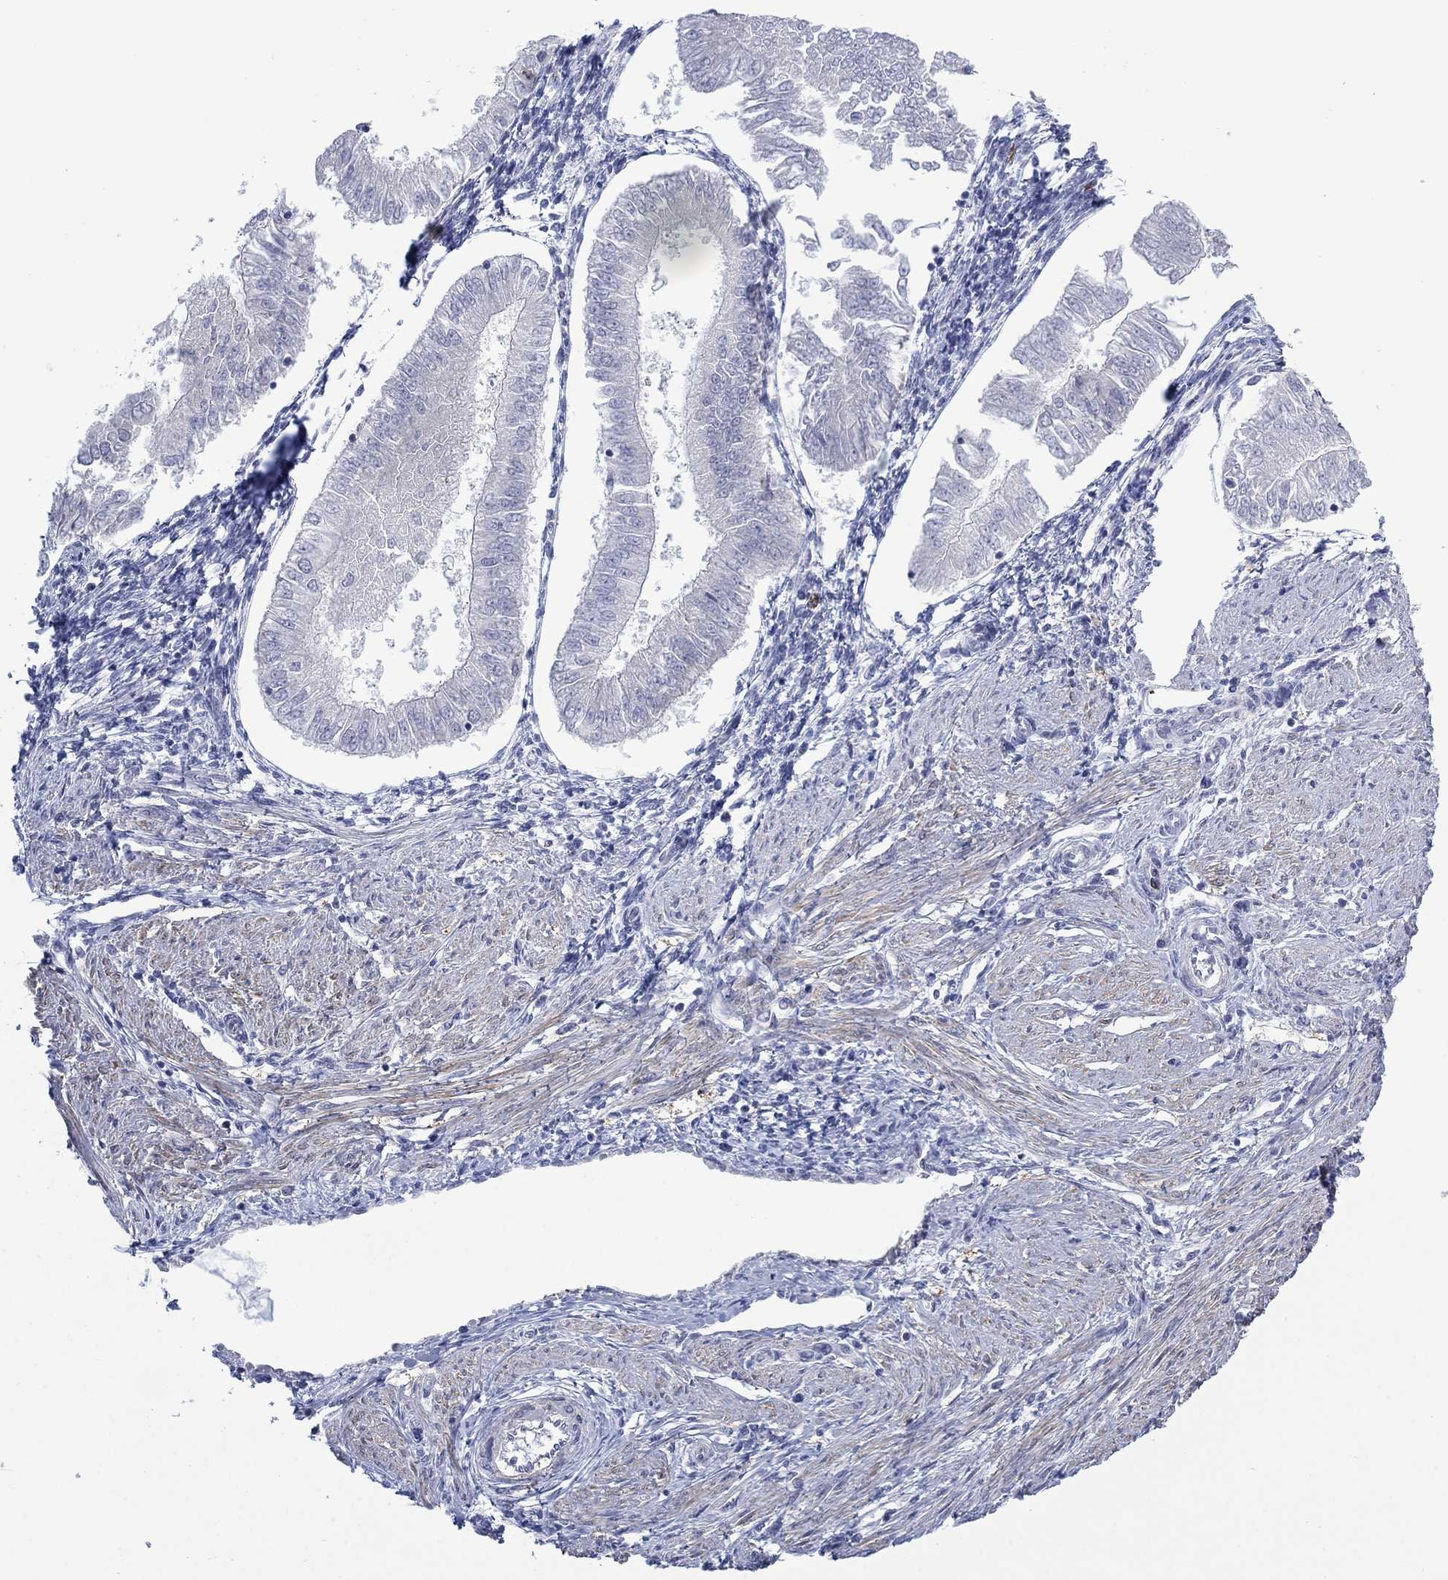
{"staining": {"intensity": "negative", "quantity": "none", "location": "none"}, "tissue": "endometrial cancer", "cell_type": "Tumor cells", "image_type": "cancer", "snomed": [{"axis": "morphology", "description": "Adenocarcinoma, NOS"}, {"axis": "topography", "description": "Endometrium"}], "caption": "IHC photomicrograph of neoplastic tissue: endometrial adenocarcinoma stained with DAB (3,3'-diaminobenzidine) displays no significant protein positivity in tumor cells. (DAB IHC, high magnification).", "gene": "MTRFR", "patient": {"sex": "female", "age": 53}}